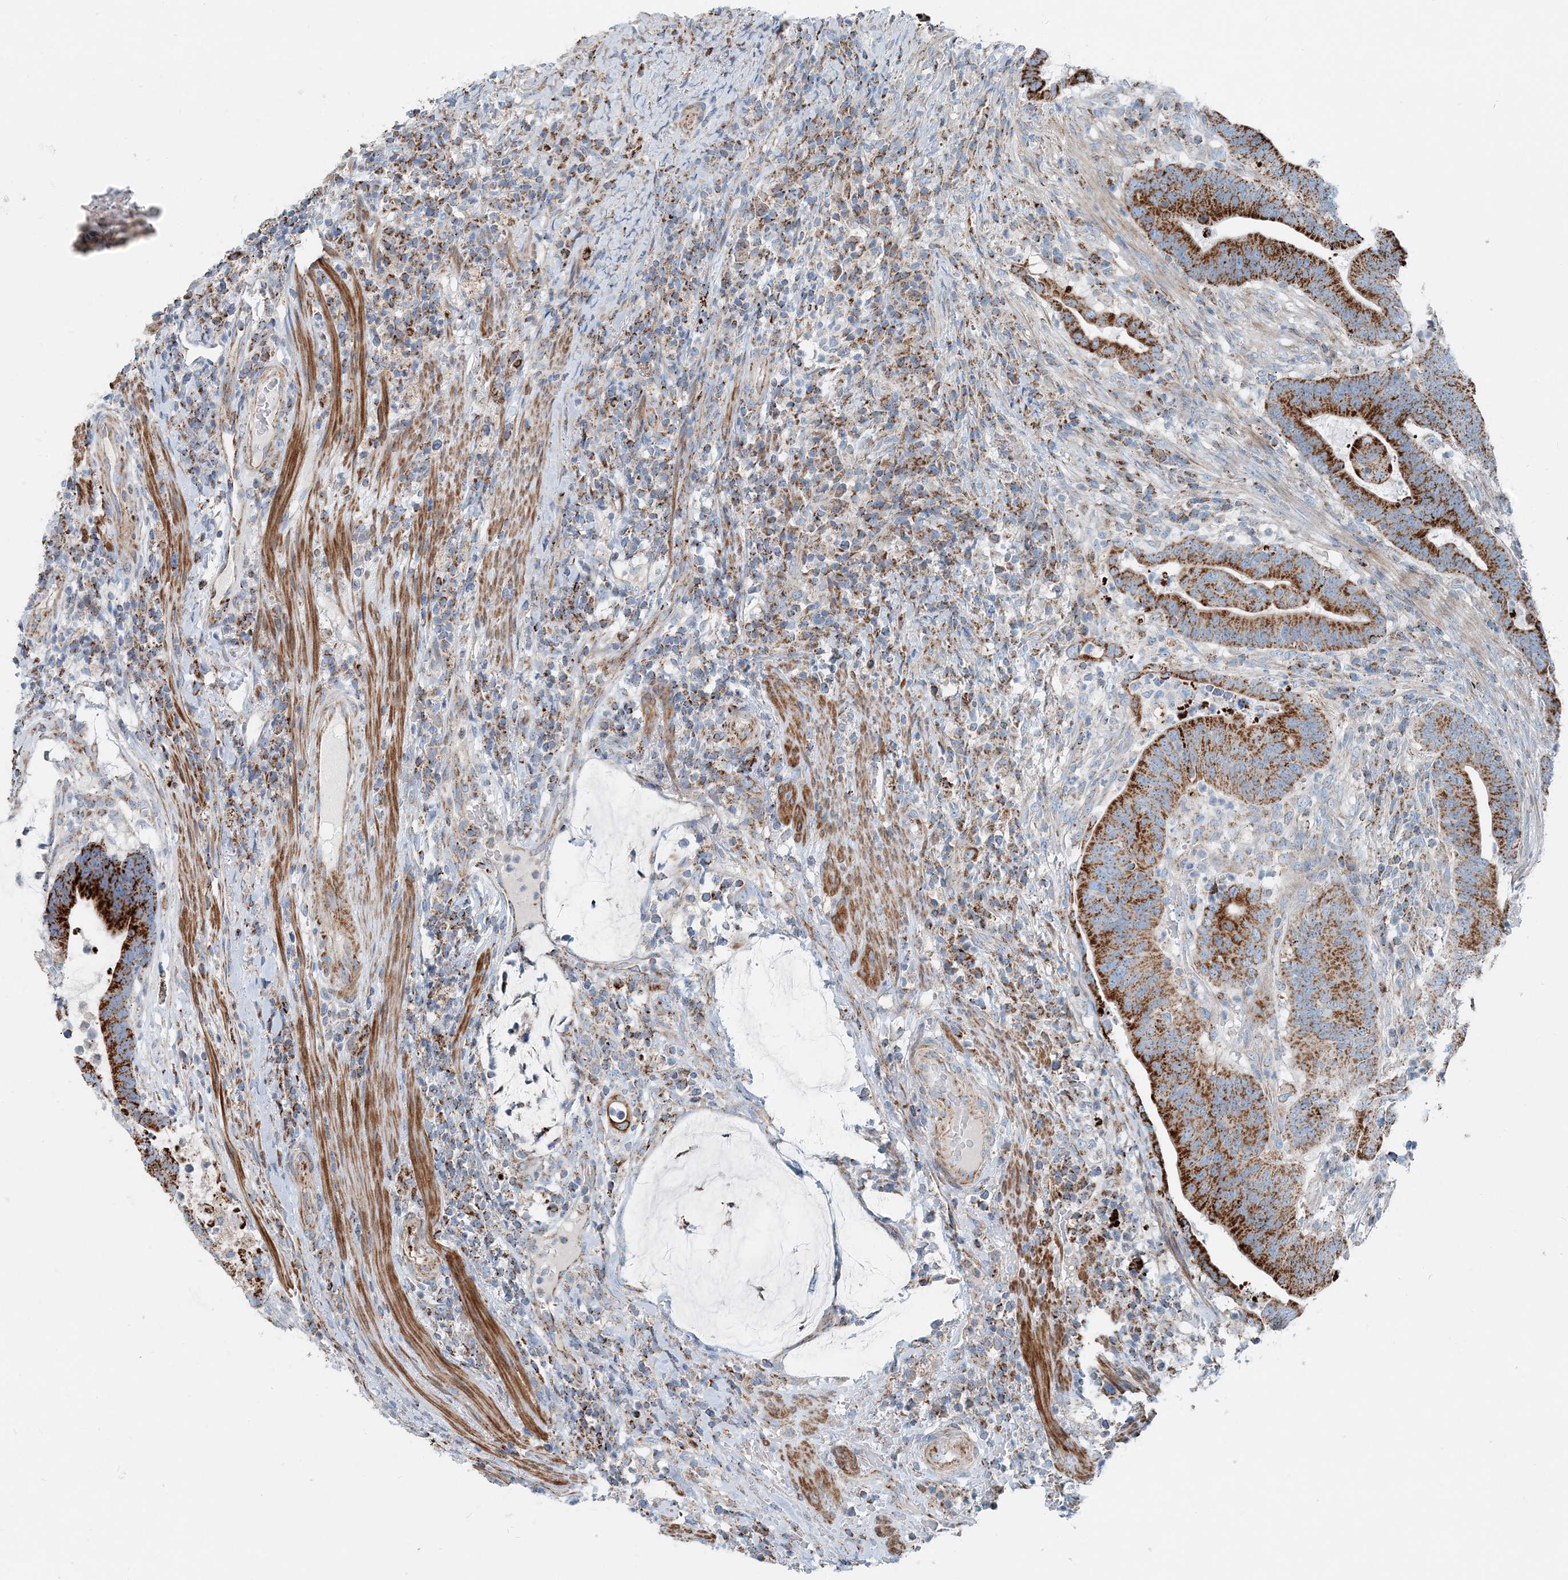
{"staining": {"intensity": "strong", "quantity": ">75%", "location": "cytoplasmic/membranous"}, "tissue": "colorectal cancer", "cell_type": "Tumor cells", "image_type": "cancer", "snomed": [{"axis": "morphology", "description": "Adenocarcinoma, NOS"}, {"axis": "topography", "description": "Colon"}], "caption": "Protein staining by immunohistochemistry reveals strong cytoplasmic/membranous staining in about >75% of tumor cells in colorectal cancer.", "gene": "INTU", "patient": {"sex": "female", "age": 66}}